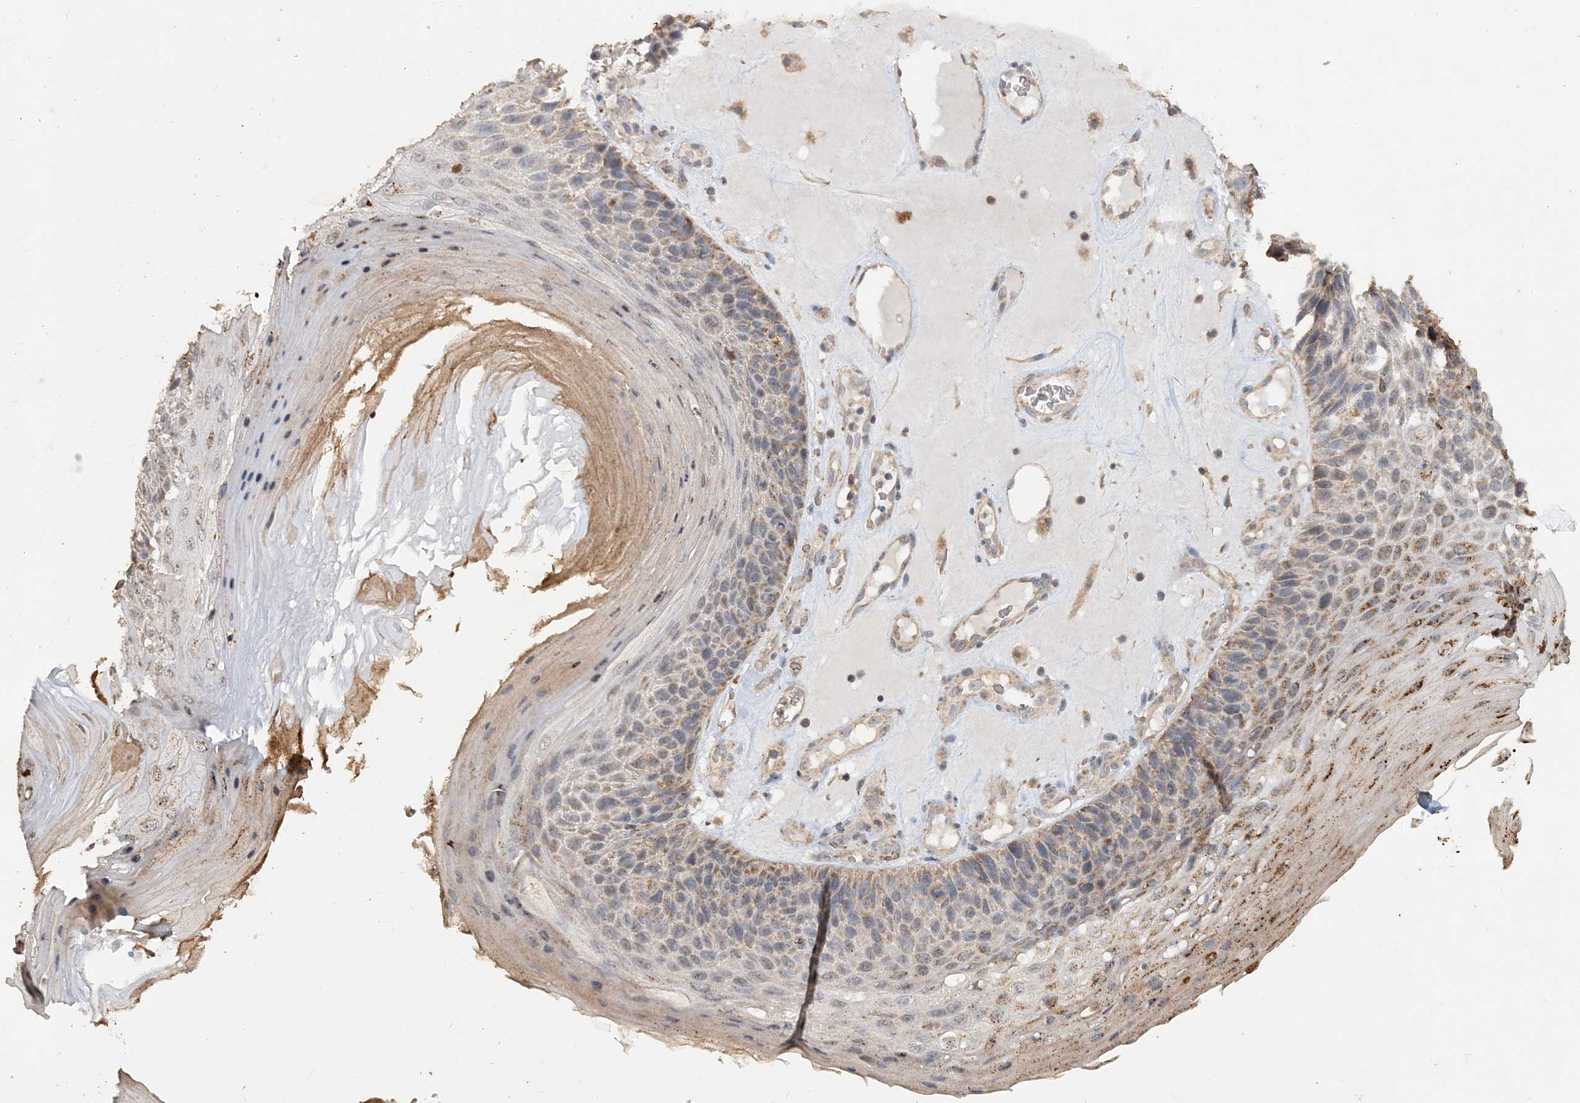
{"staining": {"intensity": "moderate", "quantity": "25%-75%", "location": "cytoplasmic/membranous"}, "tissue": "skin cancer", "cell_type": "Tumor cells", "image_type": "cancer", "snomed": [{"axis": "morphology", "description": "Squamous cell carcinoma, NOS"}, {"axis": "topography", "description": "Skin"}], "caption": "A high-resolution micrograph shows IHC staining of skin cancer (squamous cell carcinoma), which displays moderate cytoplasmic/membranous positivity in about 25%-75% of tumor cells.", "gene": "SFMBT2", "patient": {"sex": "female", "age": 88}}